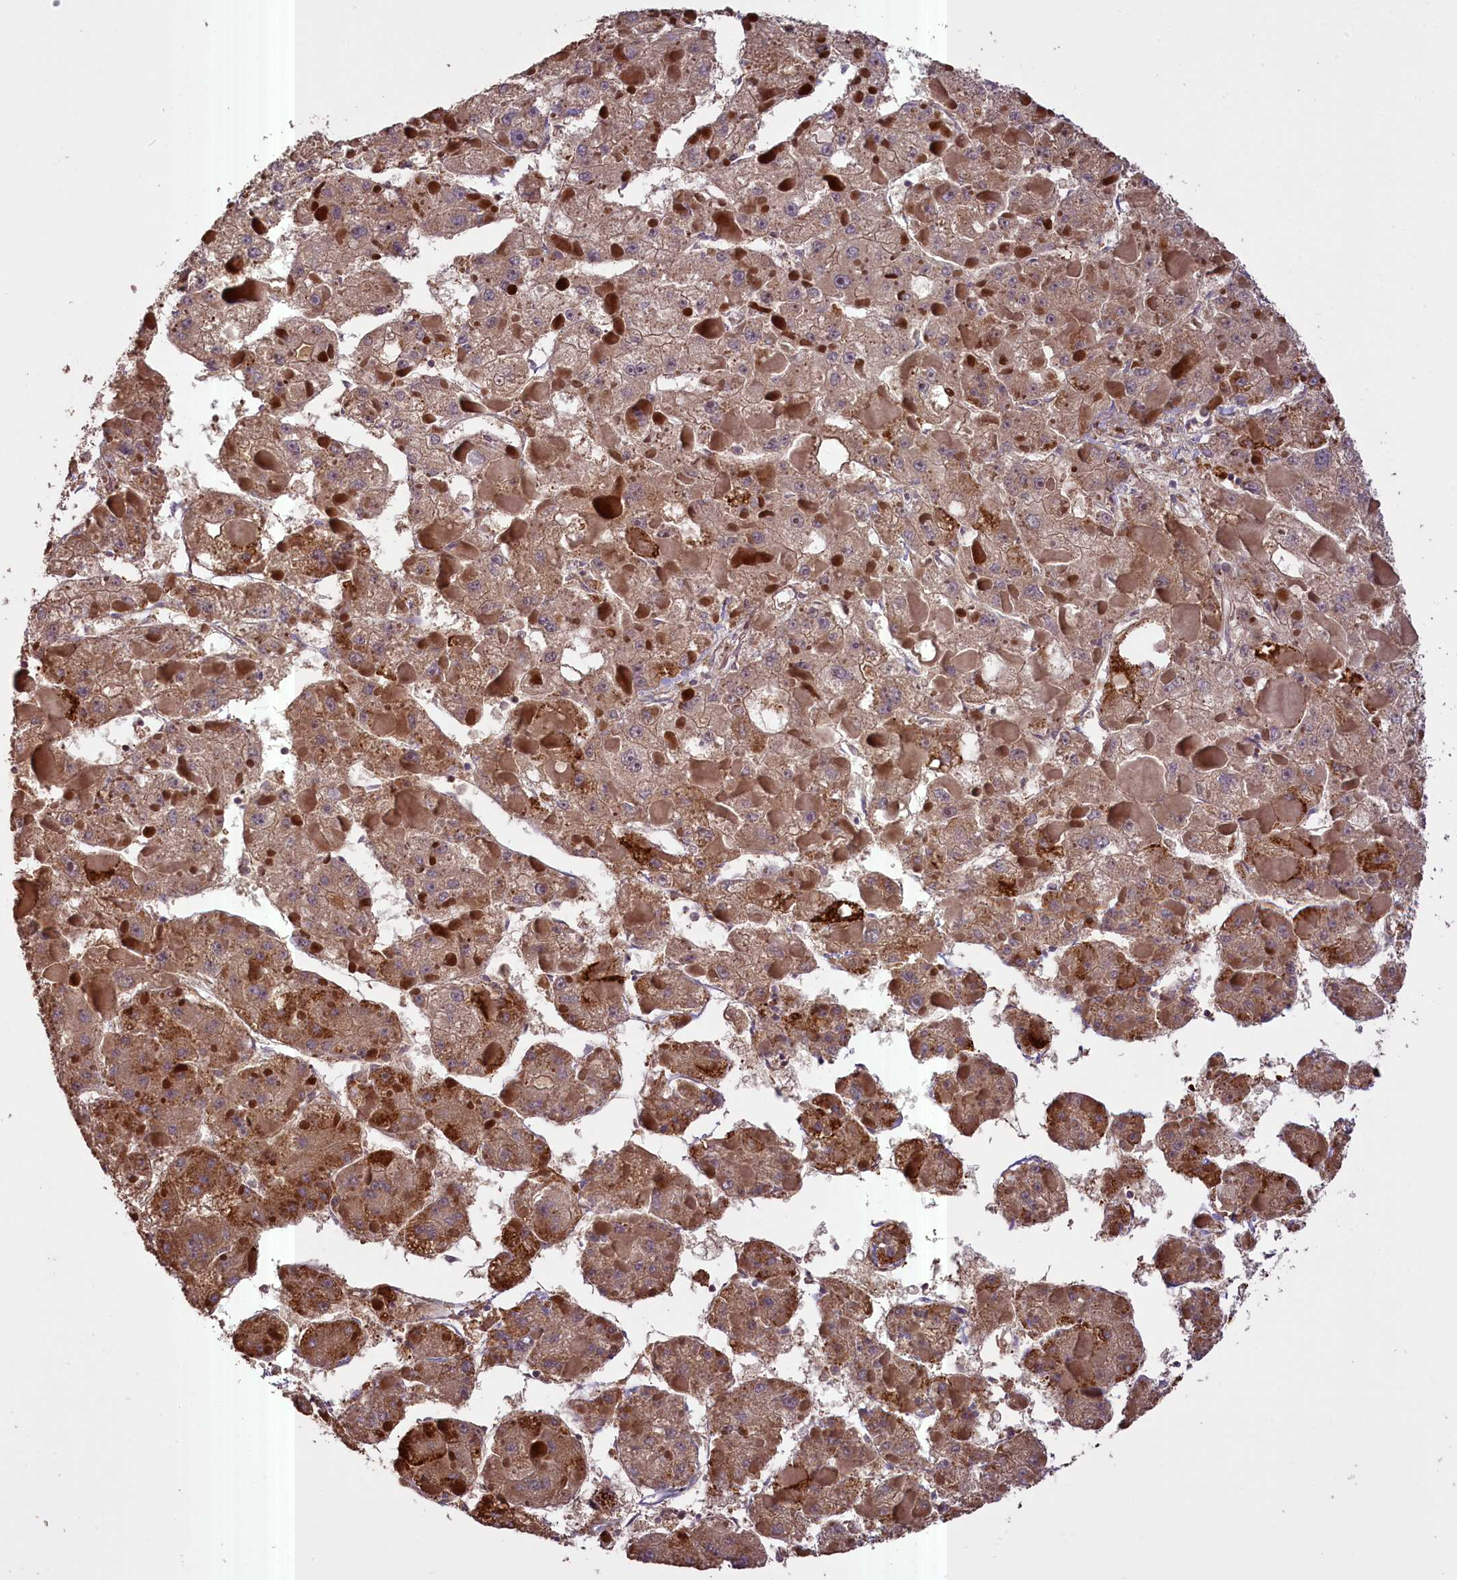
{"staining": {"intensity": "moderate", "quantity": ">75%", "location": "cytoplasmic/membranous"}, "tissue": "liver cancer", "cell_type": "Tumor cells", "image_type": "cancer", "snomed": [{"axis": "morphology", "description": "Carcinoma, Hepatocellular, NOS"}, {"axis": "topography", "description": "Liver"}], "caption": "Immunohistochemical staining of liver cancer (hepatocellular carcinoma) displays medium levels of moderate cytoplasmic/membranous positivity in approximately >75% of tumor cells. The protein of interest is shown in brown color, while the nuclei are stained blue.", "gene": "FUZ", "patient": {"sex": "female", "age": 73}}